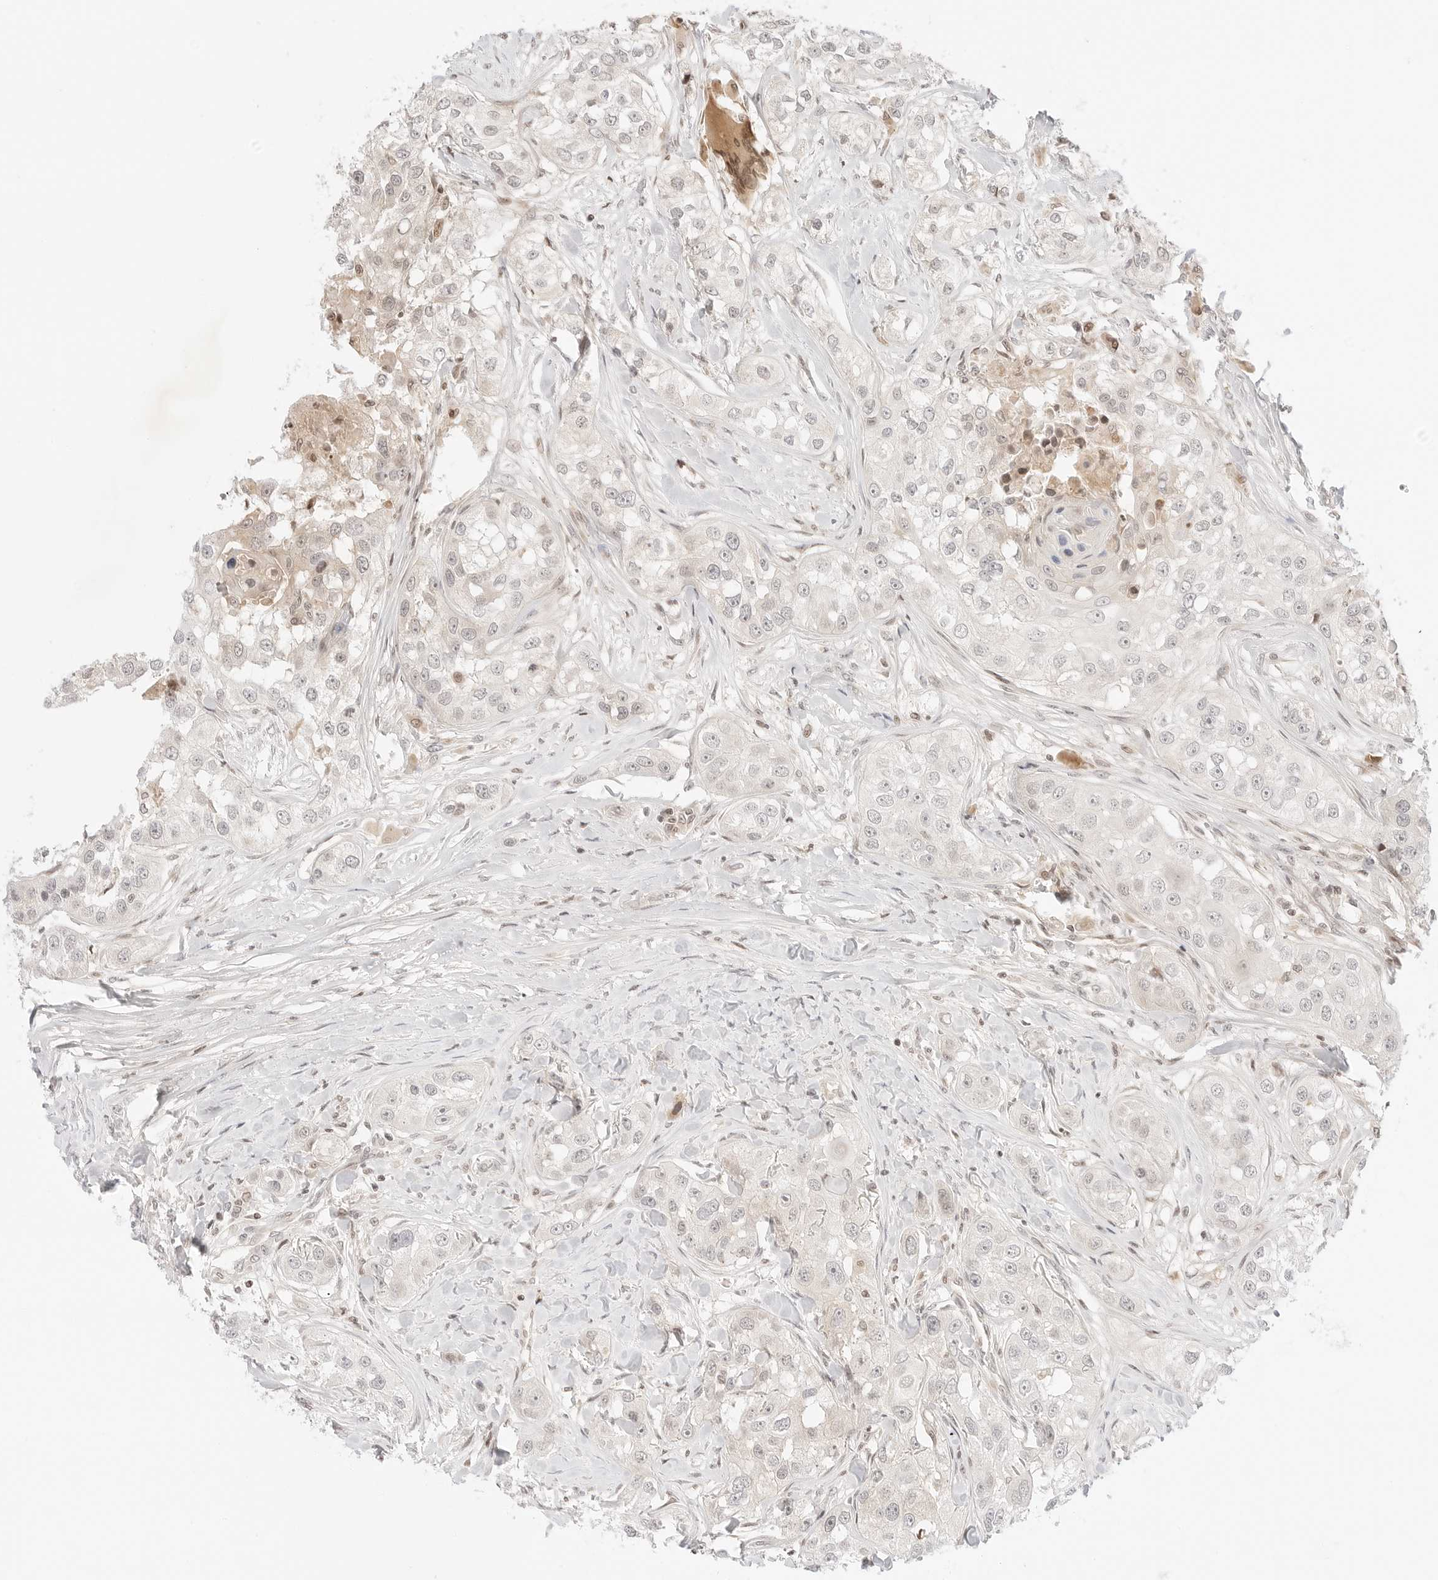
{"staining": {"intensity": "negative", "quantity": "none", "location": "none"}, "tissue": "head and neck cancer", "cell_type": "Tumor cells", "image_type": "cancer", "snomed": [{"axis": "morphology", "description": "Normal tissue, NOS"}, {"axis": "morphology", "description": "Squamous cell carcinoma, NOS"}, {"axis": "topography", "description": "Skeletal muscle"}, {"axis": "topography", "description": "Head-Neck"}], "caption": "Head and neck cancer (squamous cell carcinoma) stained for a protein using immunohistochemistry shows no staining tumor cells.", "gene": "RPS6KL1", "patient": {"sex": "male", "age": 51}}